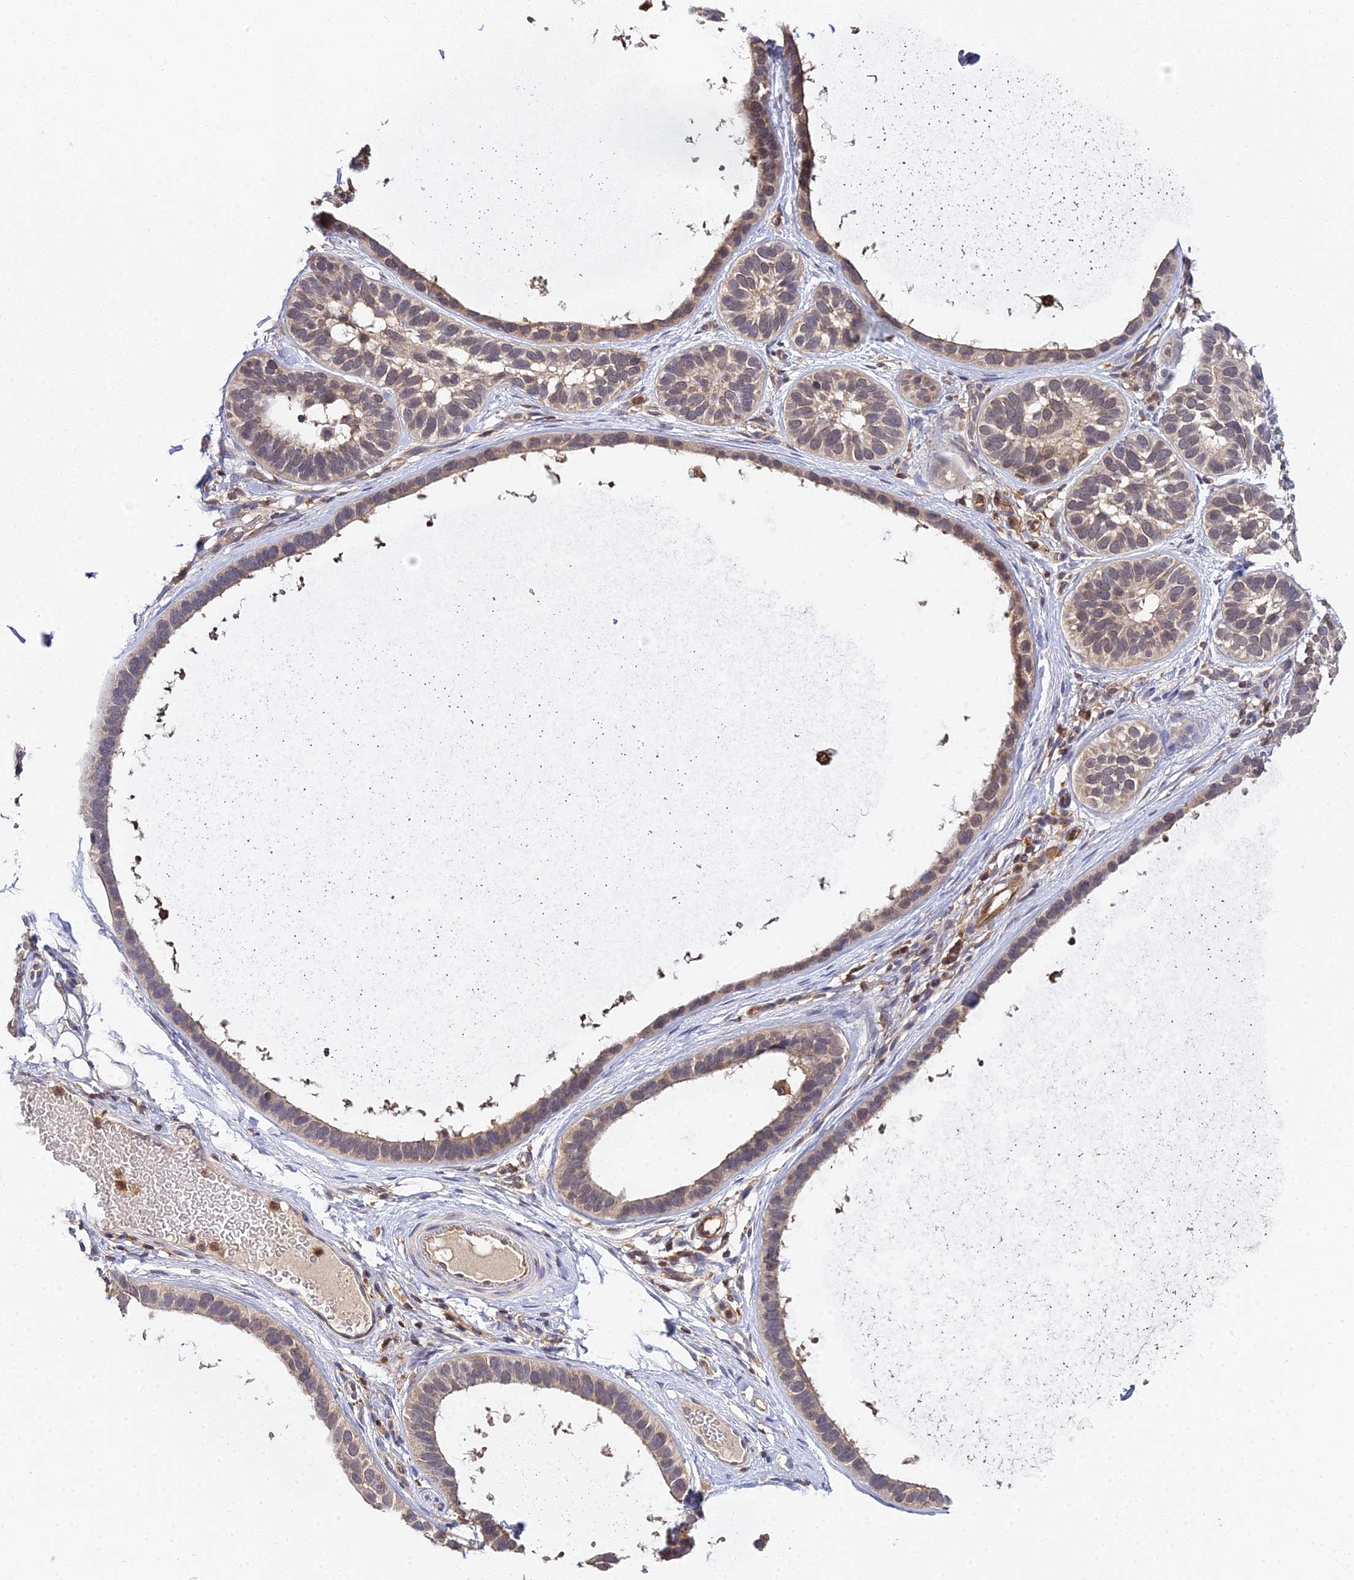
{"staining": {"intensity": "weak", "quantity": "25%-75%", "location": "cytoplasmic/membranous,nuclear"}, "tissue": "skin cancer", "cell_type": "Tumor cells", "image_type": "cancer", "snomed": [{"axis": "morphology", "description": "Basal cell carcinoma"}, {"axis": "topography", "description": "Skin"}], "caption": "An immunohistochemistry histopathology image of tumor tissue is shown. Protein staining in brown shows weak cytoplasmic/membranous and nuclear positivity in skin cancer within tumor cells.", "gene": "TPRX1", "patient": {"sex": "male", "age": 62}}